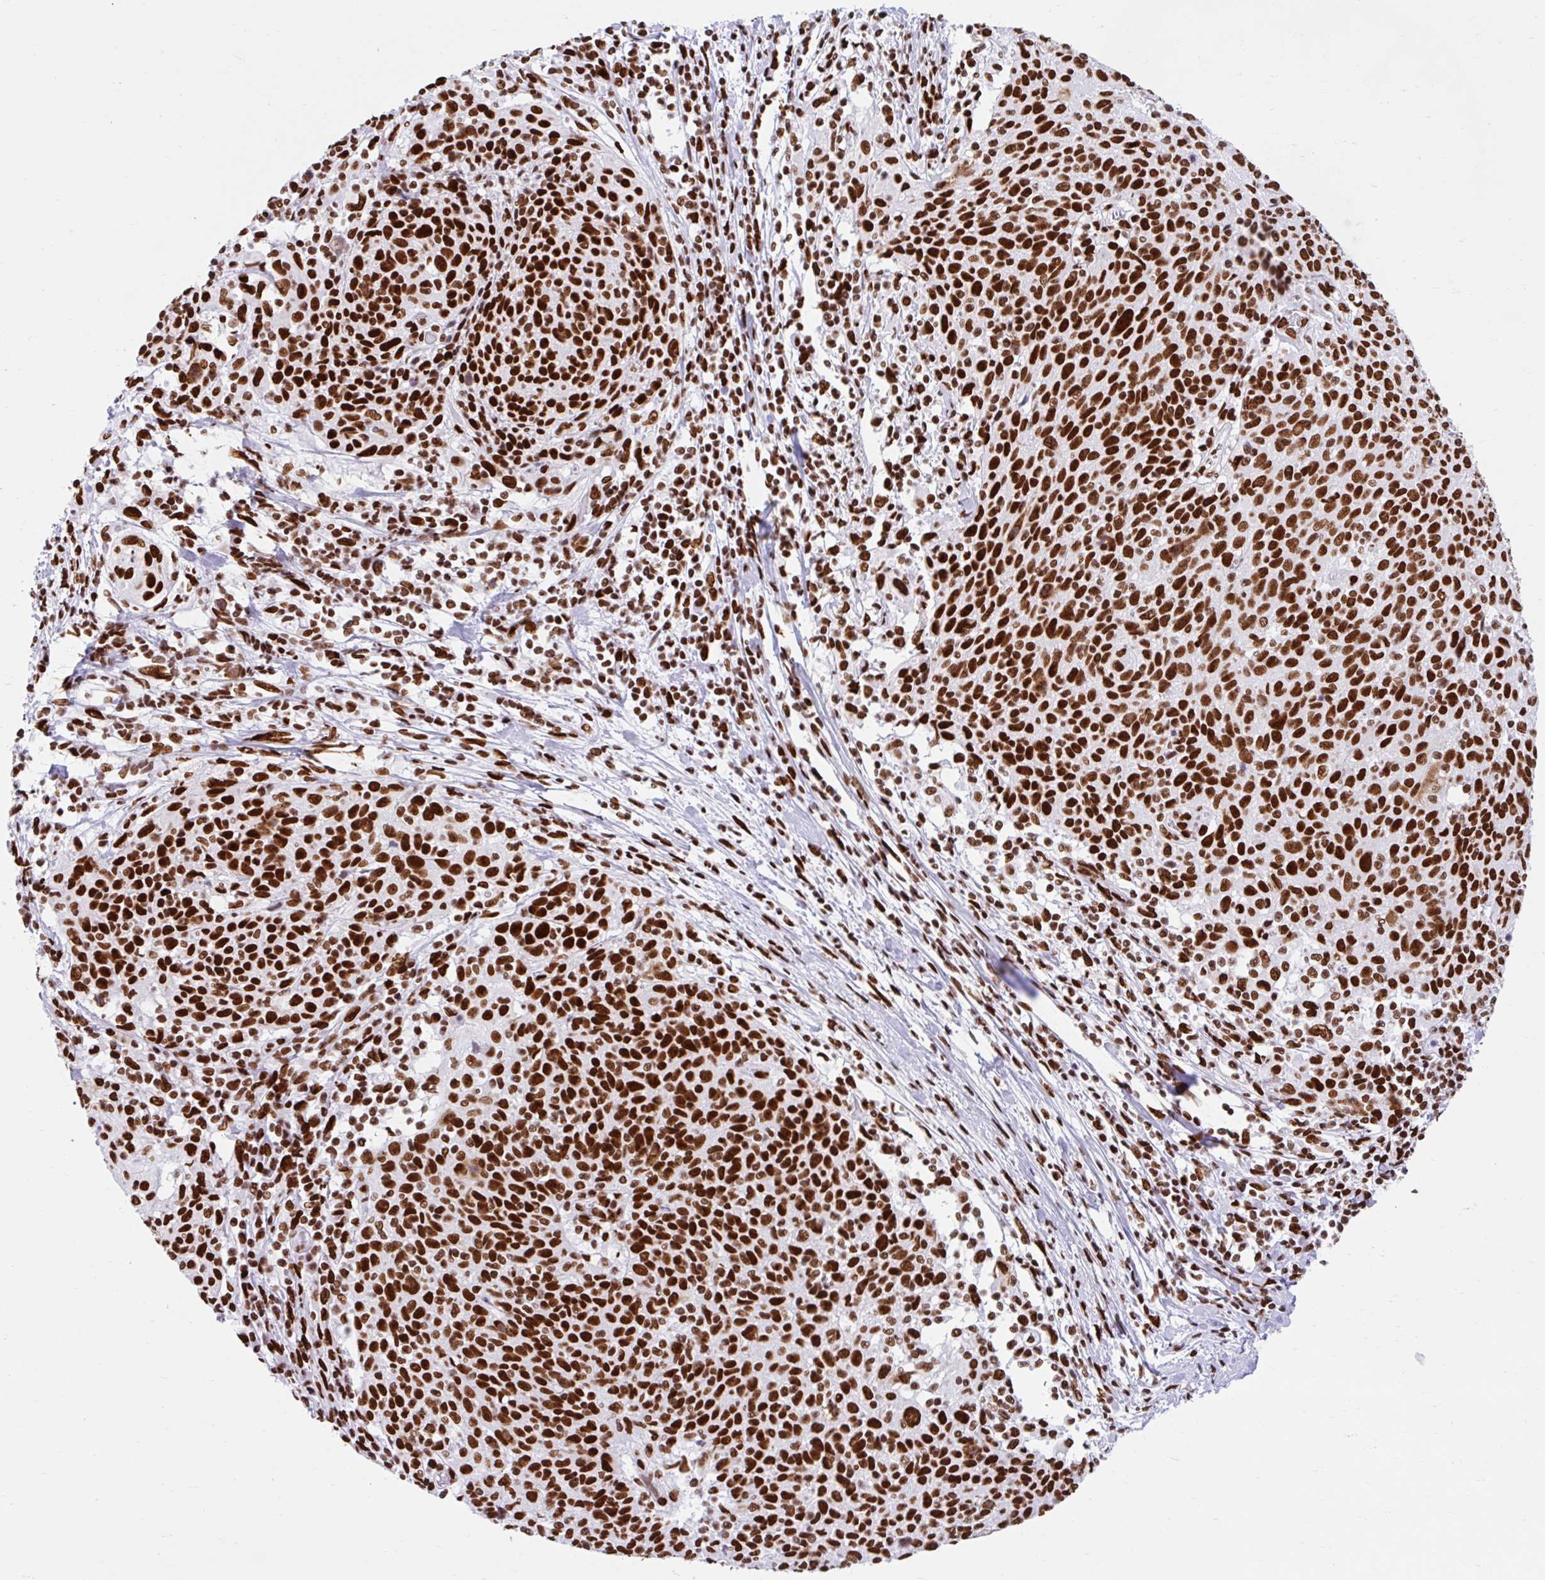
{"staining": {"intensity": "strong", "quantity": ">75%", "location": "nuclear"}, "tissue": "cervical cancer", "cell_type": "Tumor cells", "image_type": "cancer", "snomed": [{"axis": "morphology", "description": "Squamous cell carcinoma, NOS"}, {"axis": "topography", "description": "Cervix"}], "caption": "Human cervical cancer stained with a protein marker displays strong staining in tumor cells.", "gene": "KHDRBS1", "patient": {"sex": "female", "age": 52}}